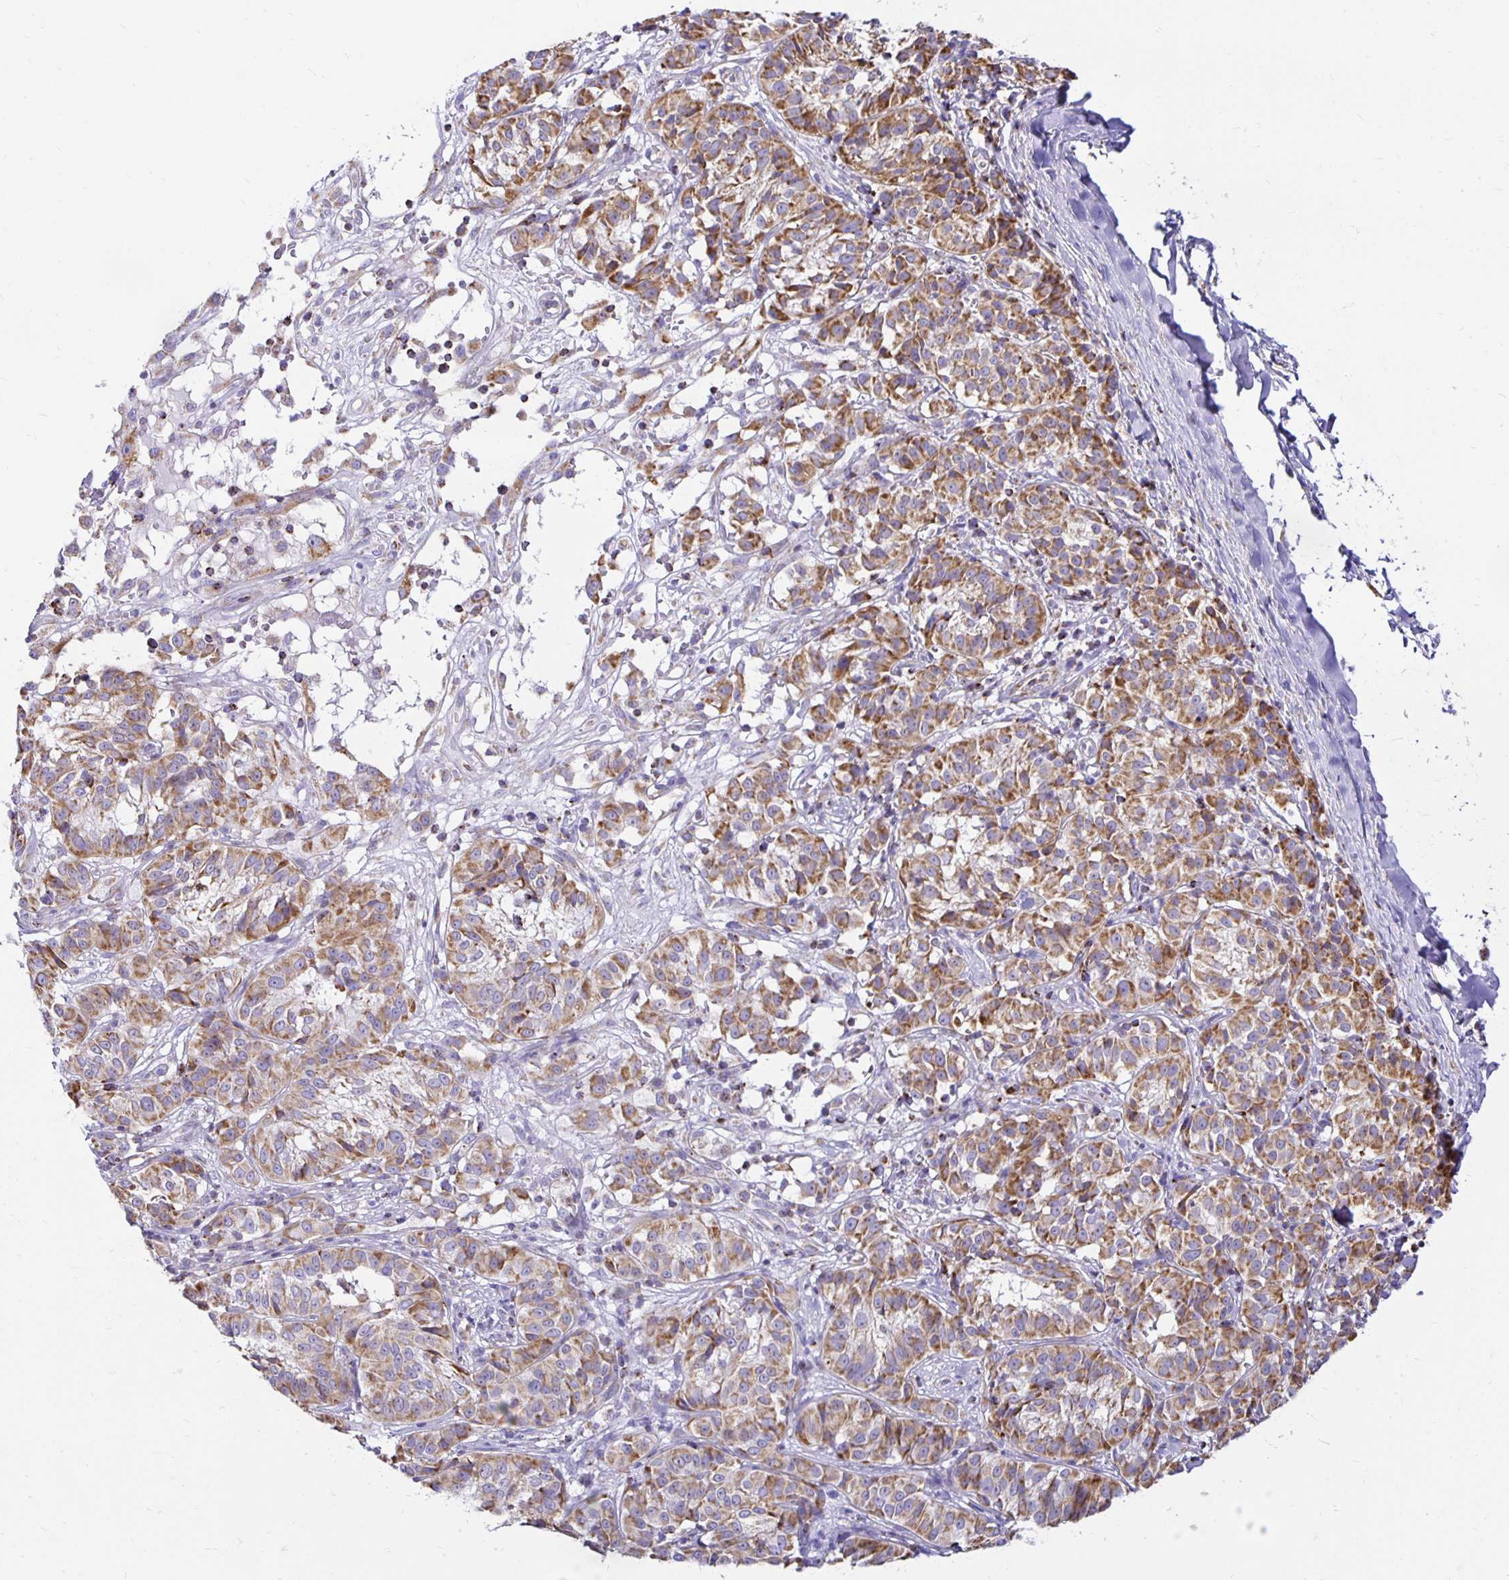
{"staining": {"intensity": "moderate", "quantity": "25%-75%", "location": "cytoplasmic/membranous"}, "tissue": "melanoma", "cell_type": "Tumor cells", "image_type": "cancer", "snomed": [{"axis": "morphology", "description": "Malignant melanoma, NOS"}, {"axis": "topography", "description": "Skin"}], "caption": "Immunohistochemical staining of melanoma demonstrates medium levels of moderate cytoplasmic/membranous protein staining in about 25%-75% of tumor cells.", "gene": "PLAAT2", "patient": {"sex": "female", "age": 72}}